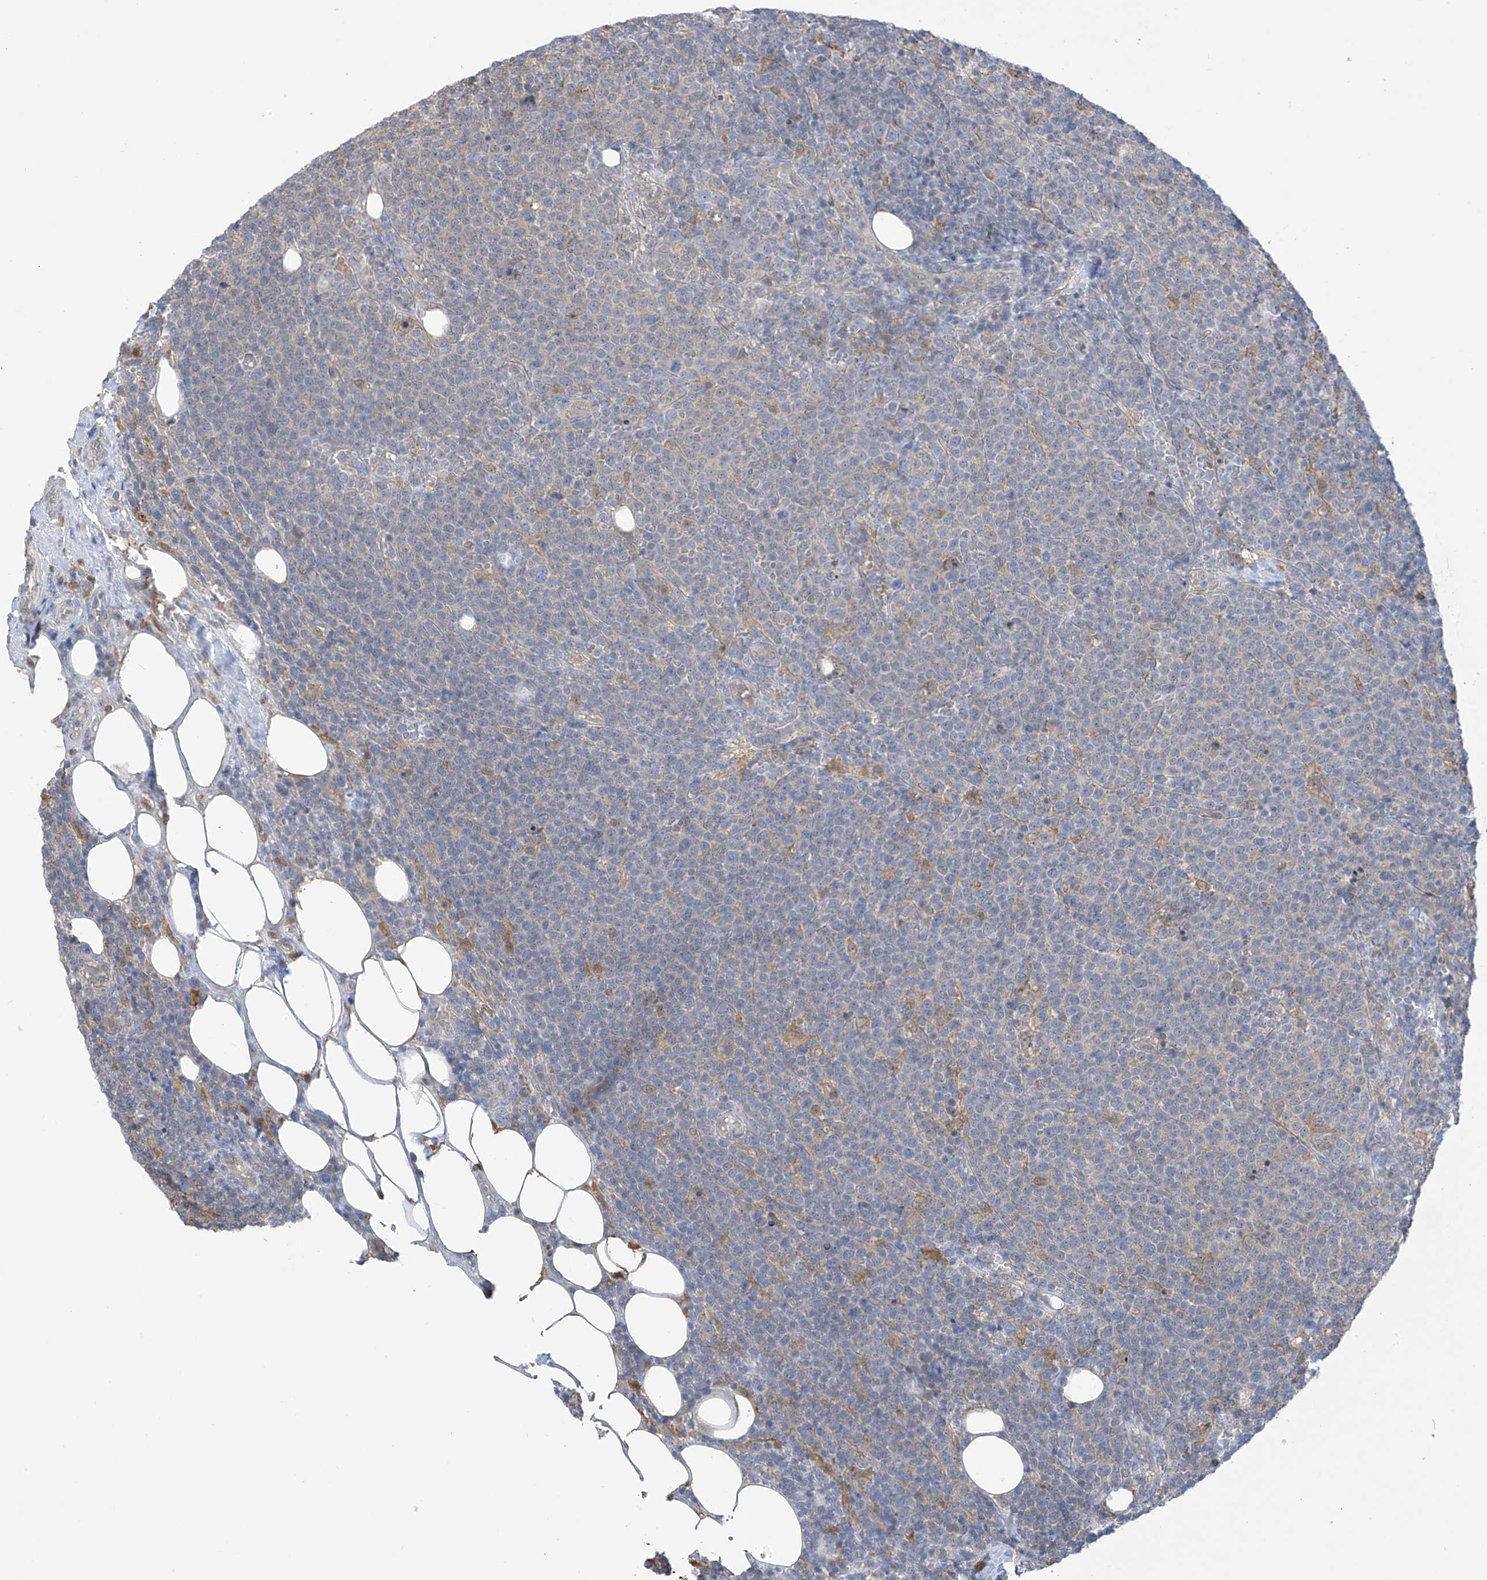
{"staining": {"intensity": "negative", "quantity": "none", "location": "none"}, "tissue": "lymphoma", "cell_type": "Tumor cells", "image_type": "cancer", "snomed": [{"axis": "morphology", "description": "Malignant lymphoma, non-Hodgkin's type, High grade"}, {"axis": "topography", "description": "Lymph node"}], "caption": "High magnification brightfield microscopy of lymphoma stained with DAB (brown) and counterstained with hematoxylin (blue): tumor cells show no significant positivity. Nuclei are stained in blue.", "gene": "IDH1", "patient": {"sex": "male", "age": 61}}